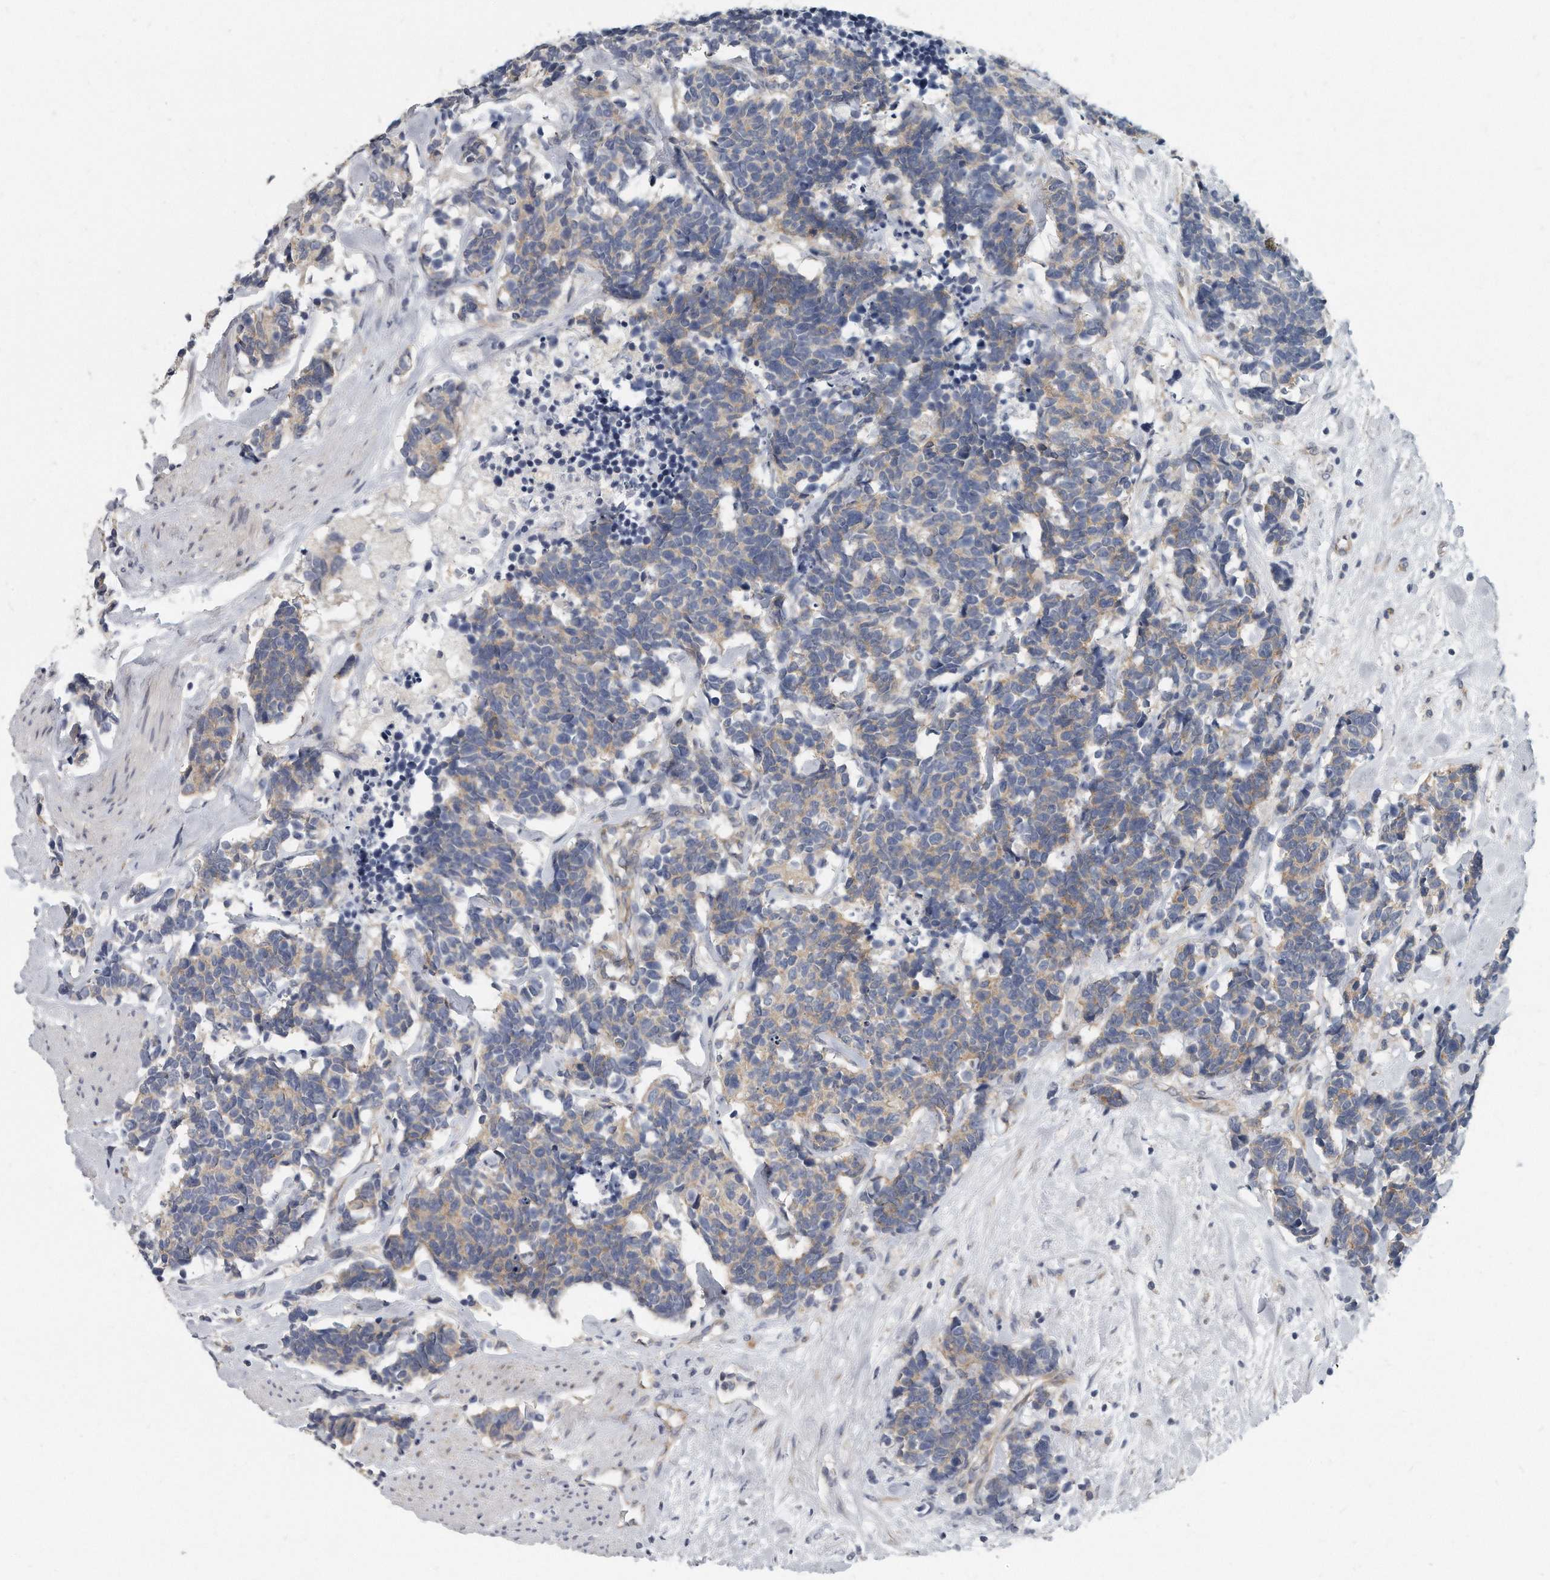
{"staining": {"intensity": "negative", "quantity": "none", "location": "none"}, "tissue": "carcinoid", "cell_type": "Tumor cells", "image_type": "cancer", "snomed": [{"axis": "morphology", "description": "Carcinoma, NOS"}, {"axis": "morphology", "description": "Carcinoid, malignant, NOS"}, {"axis": "topography", "description": "Urinary bladder"}], "caption": "Micrograph shows no significant protein staining in tumor cells of carcinoid. (DAB immunohistochemistry visualized using brightfield microscopy, high magnification).", "gene": "PLEKHA6", "patient": {"sex": "male", "age": 57}}